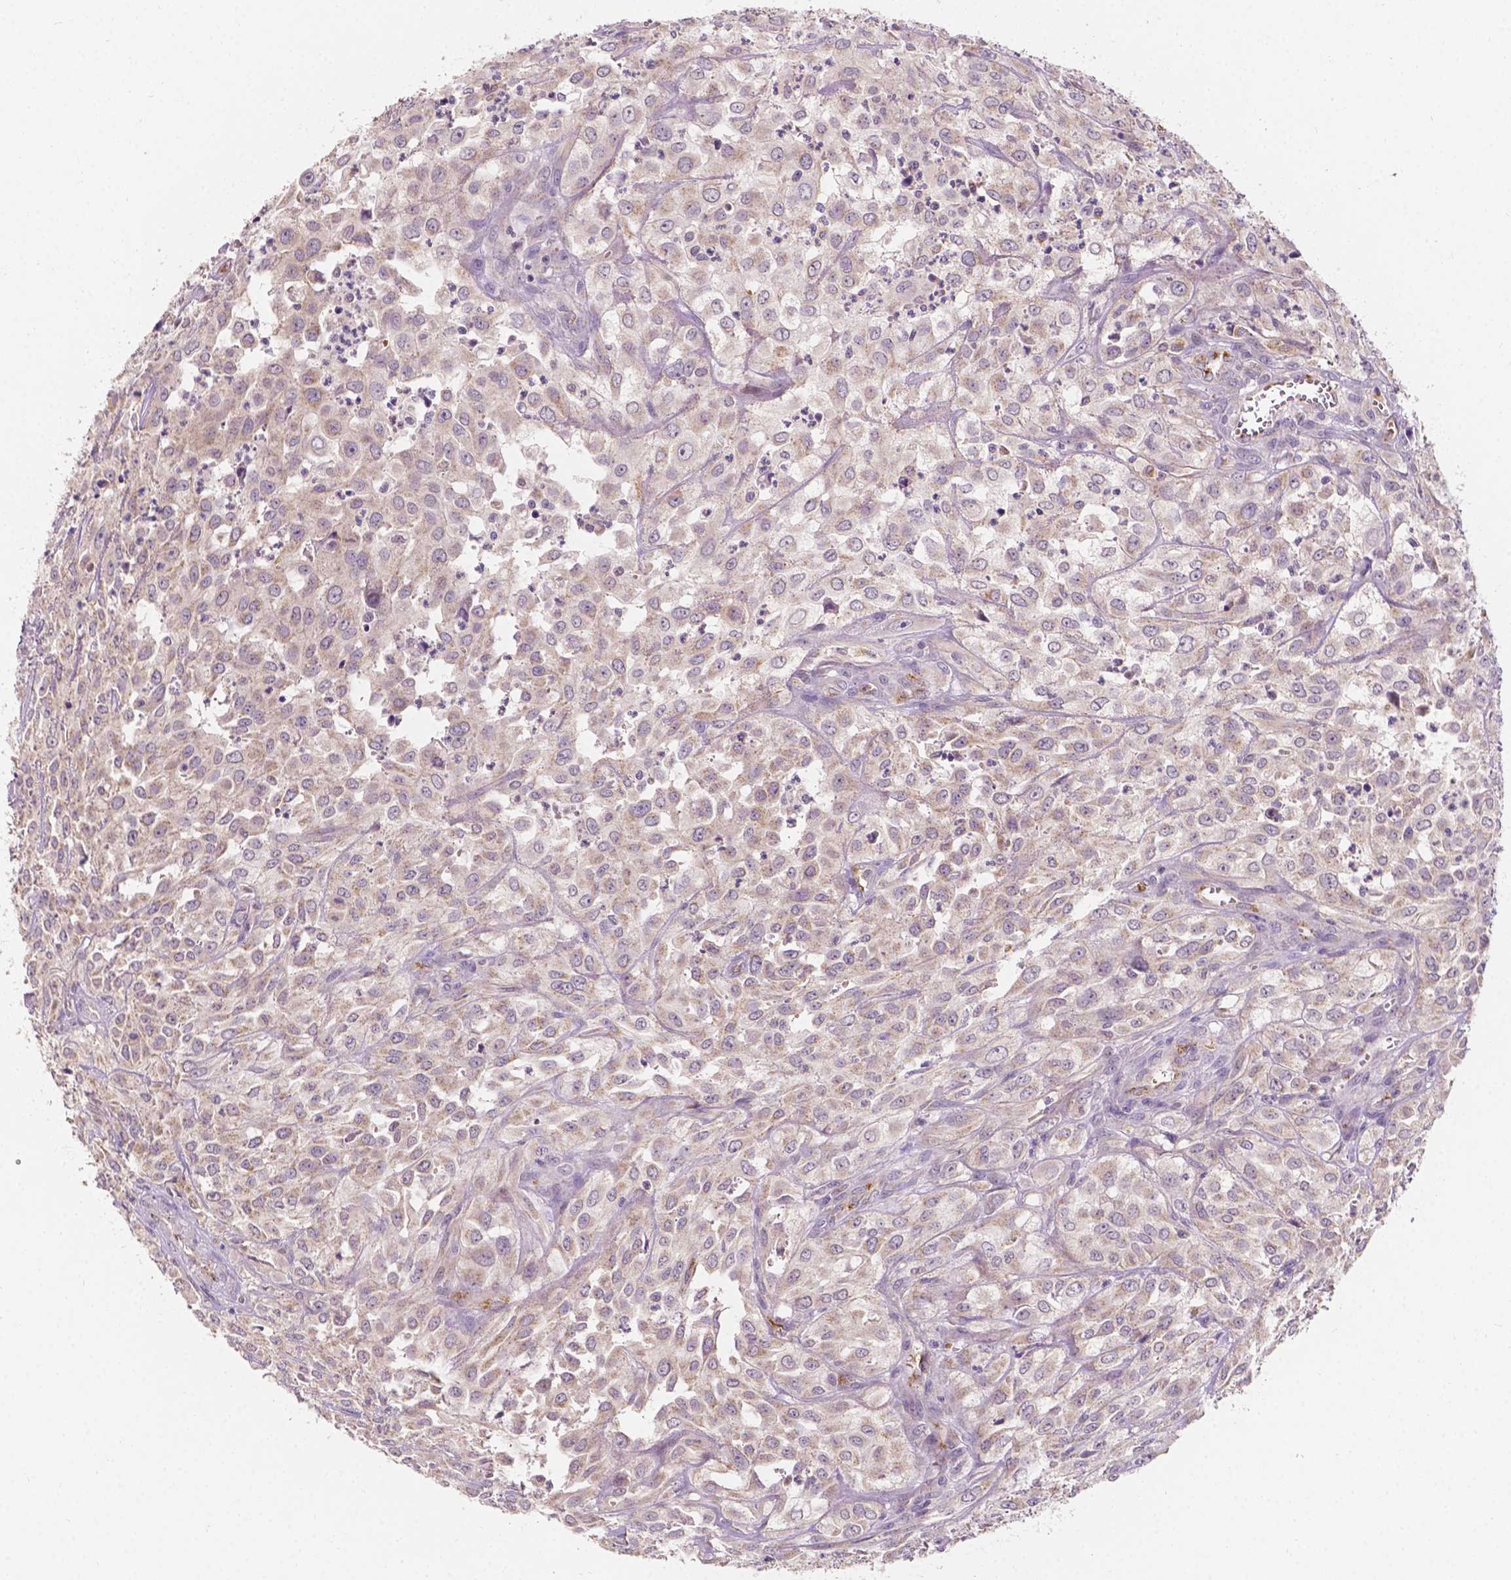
{"staining": {"intensity": "weak", "quantity": "<25%", "location": "cytoplasmic/membranous"}, "tissue": "urothelial cancer", "cell_type": "Tumor cells", "image_type": "cancer", "snomed": [{"axis": "morphology", "description": "Urothelial carcinoma, High grade"}, {"axis": "topography", "description": "Urinary bladder"}], "caption": "High magnification brightfield microscopy of urothelial cancer stained with DAB (brown) and counterstained with hematoxylin (blue): tumor cells show no significant expression.", "gene": "SLC22A4", "patient": {"sex": "male", "age": 67}}